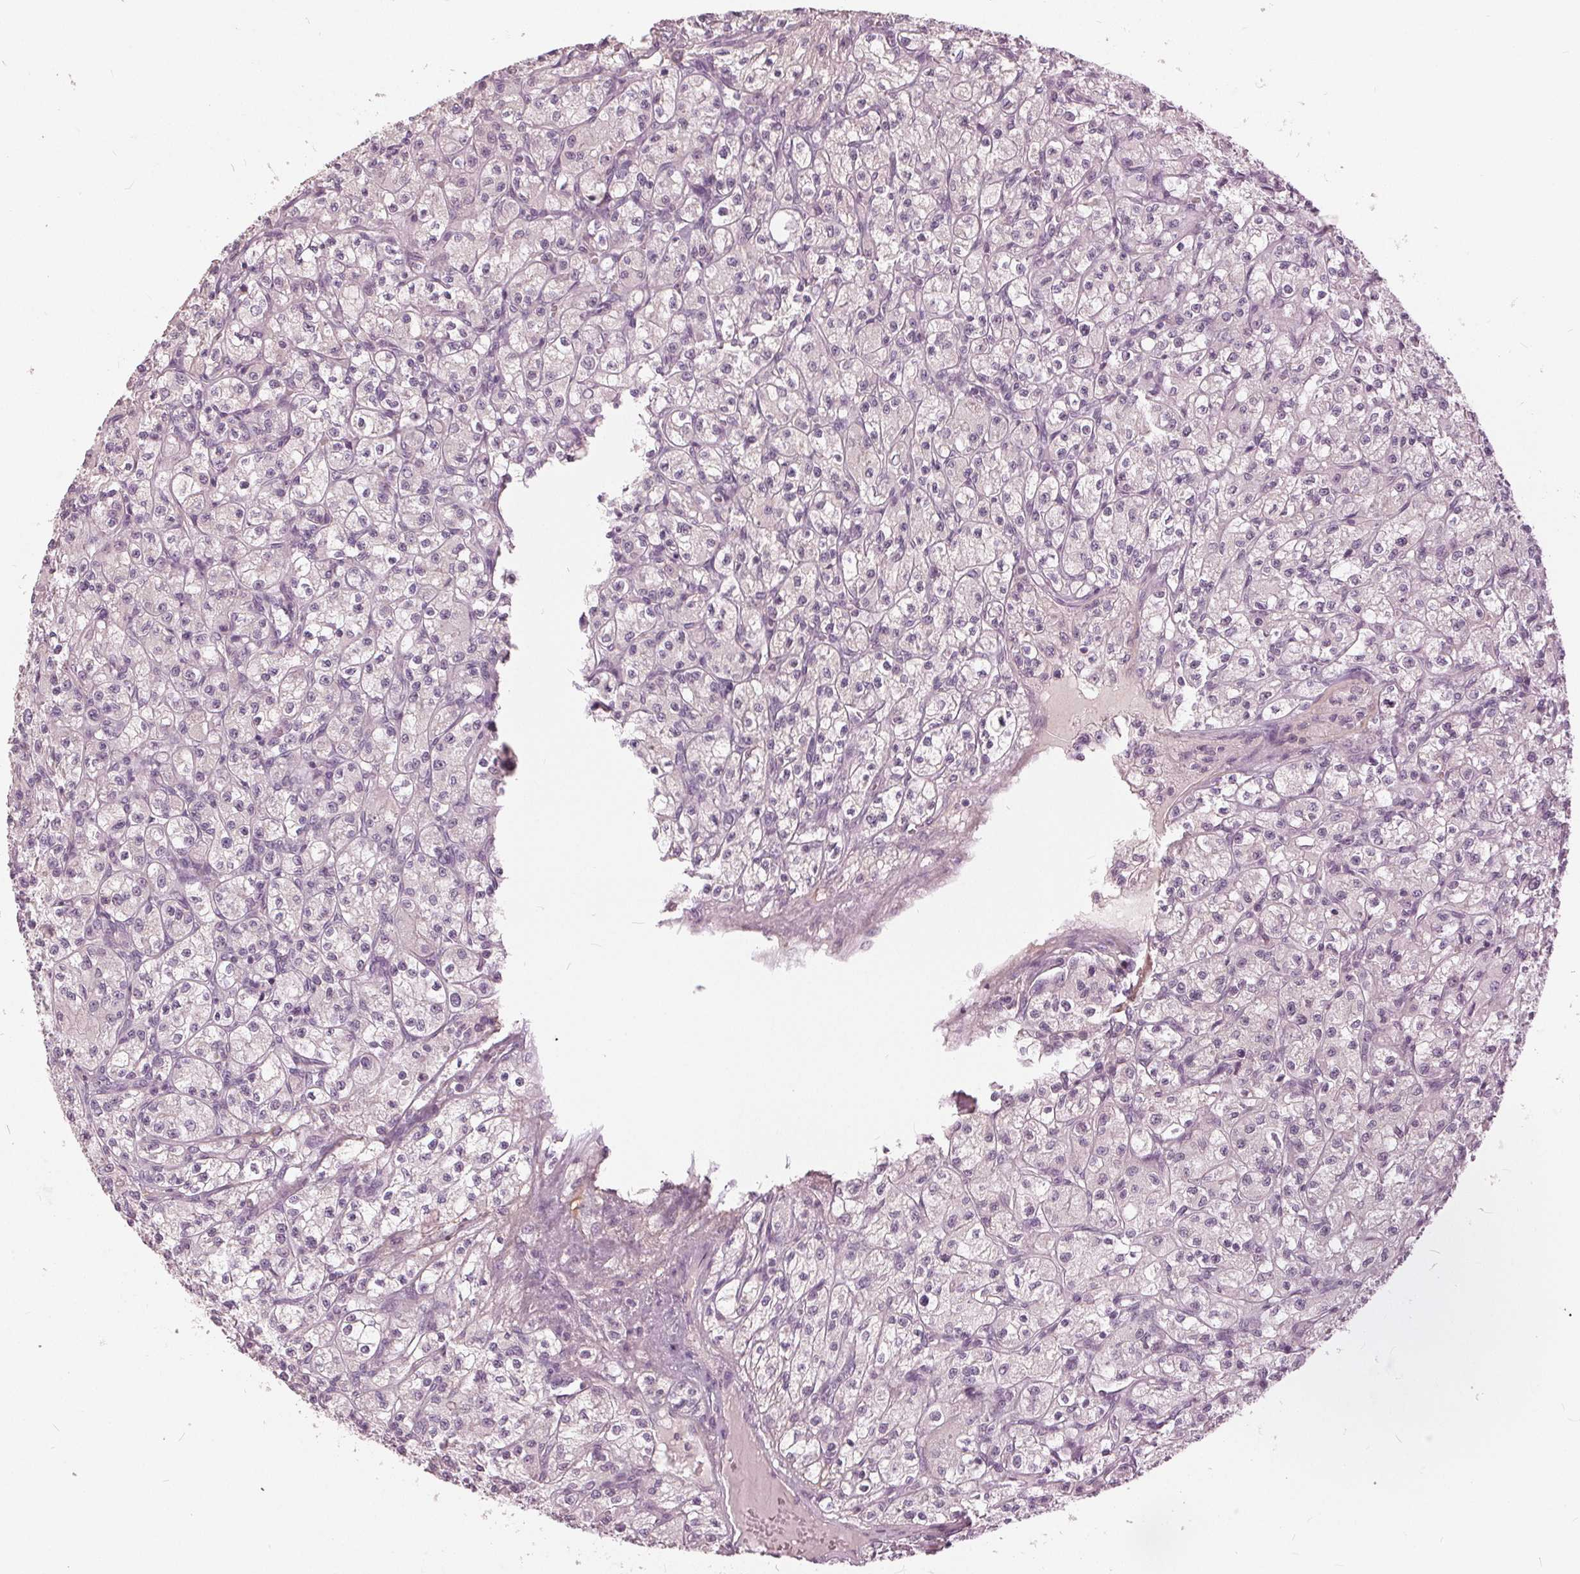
{"staining": {"intensity": "negative", "quantity": "none", "location": "none"}, "tissue": "renal cancer", "cell_type": "Tumor cells", "image_type": "cancer", "snomed": [{"axis": "morphology", "description": "Adenocarcinoma, NOS"}, {"axis": "topography", "description": "Kidney"}], "caption": "Image shows no protein expression in tumor cells of renal cancer (adenocarcinoma) tissue.", "gene": "KLK13", "patient": {"sex": "female", "age": 70}}